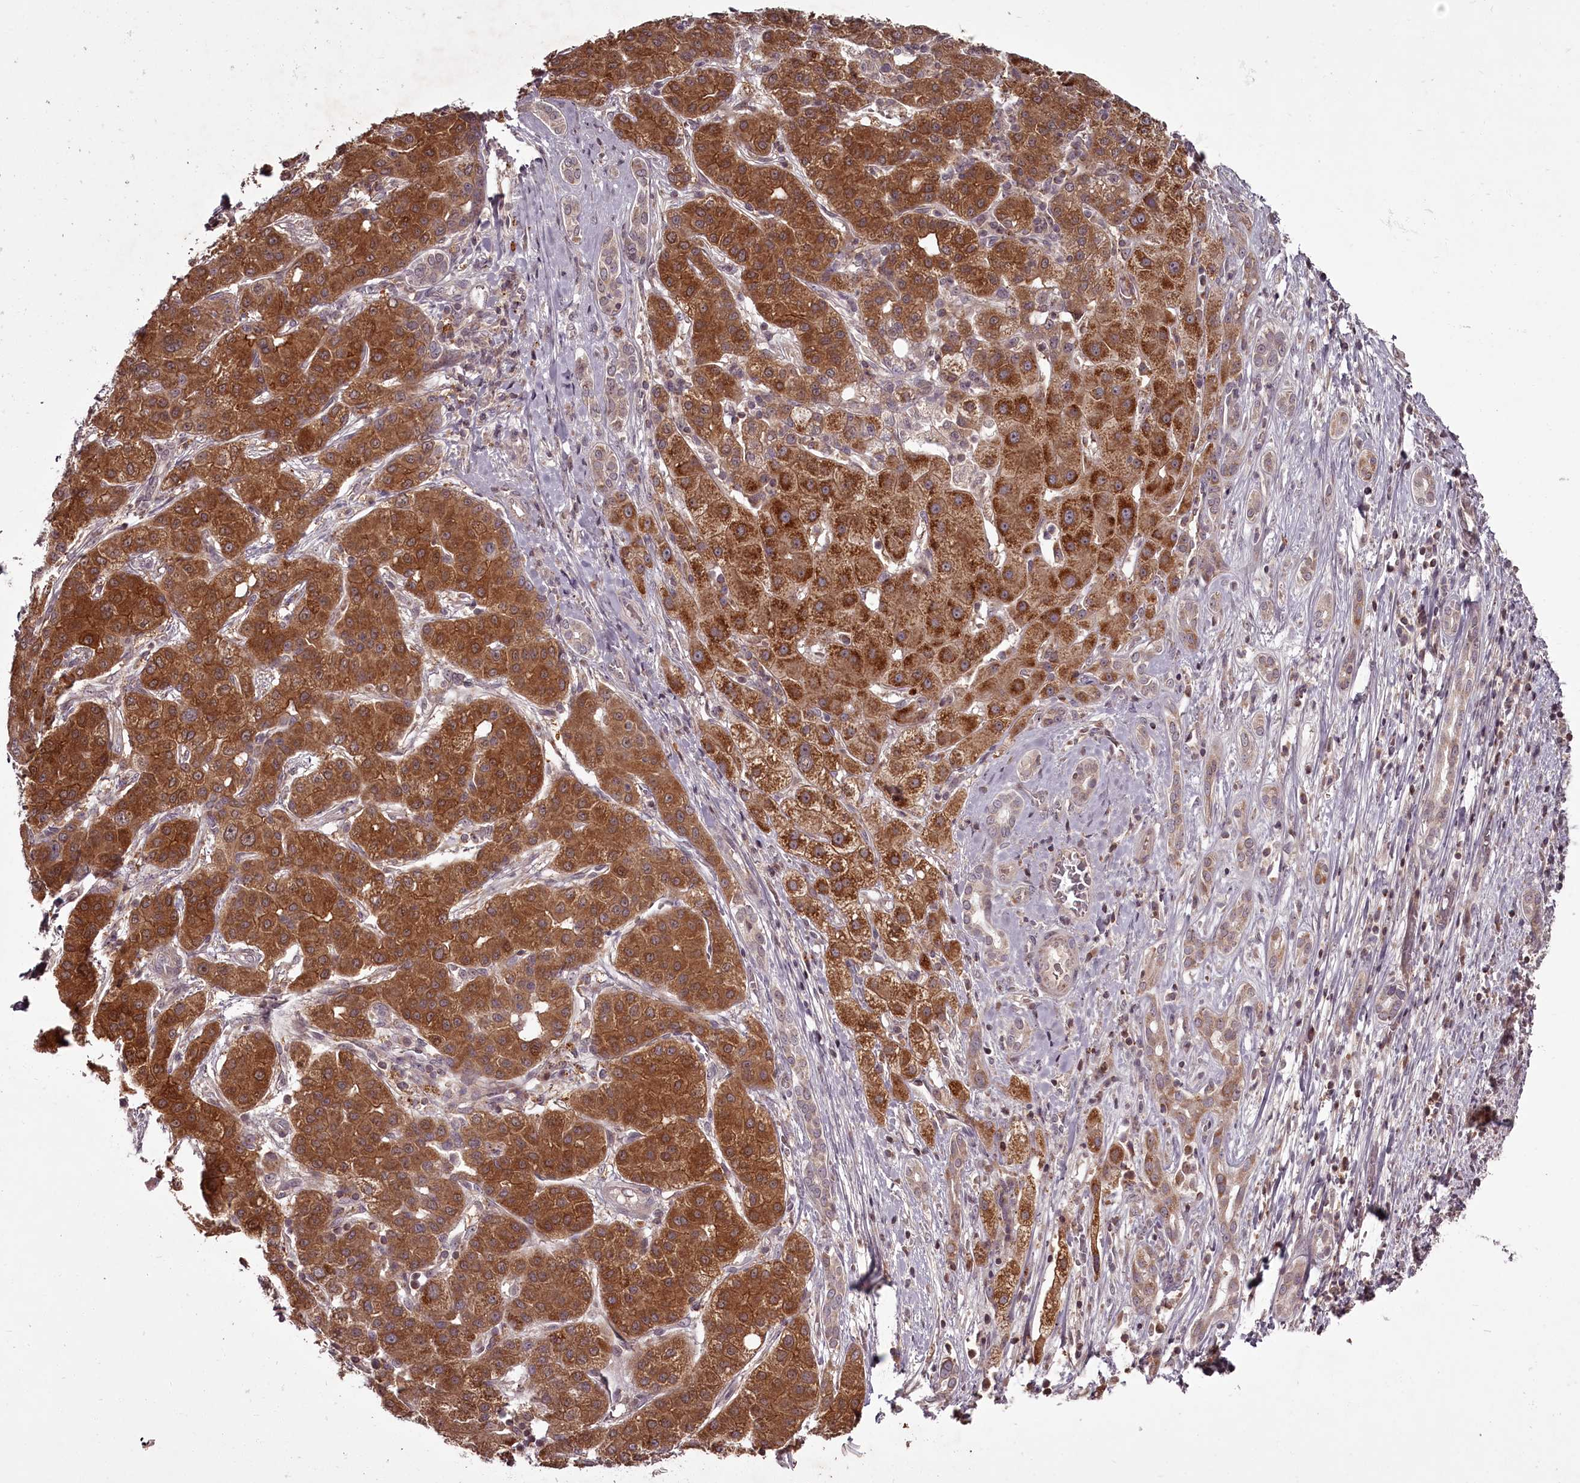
{"staining": {"intensity": "strong", "quantity": ">75%", "location": "cytoplasmic/membranous"}, "tissue": "liver cancer", "cell_type": "Tumor cells", "image_type": "cancer", "snomed": [{"axis": "morphology", "description": "Carcinoma, Hepatocellular, NOS"}, {"axis": "topography", "description": "Liver"}], "caption": "The image demonstrates a brown stain indicating the presence of a protein in the cytoplasmic/membranous of tumor cells in hepatocellular carcinoma (liver).", "gene": "PCBP2", "patient": {"sex": "male", "age": 65}}